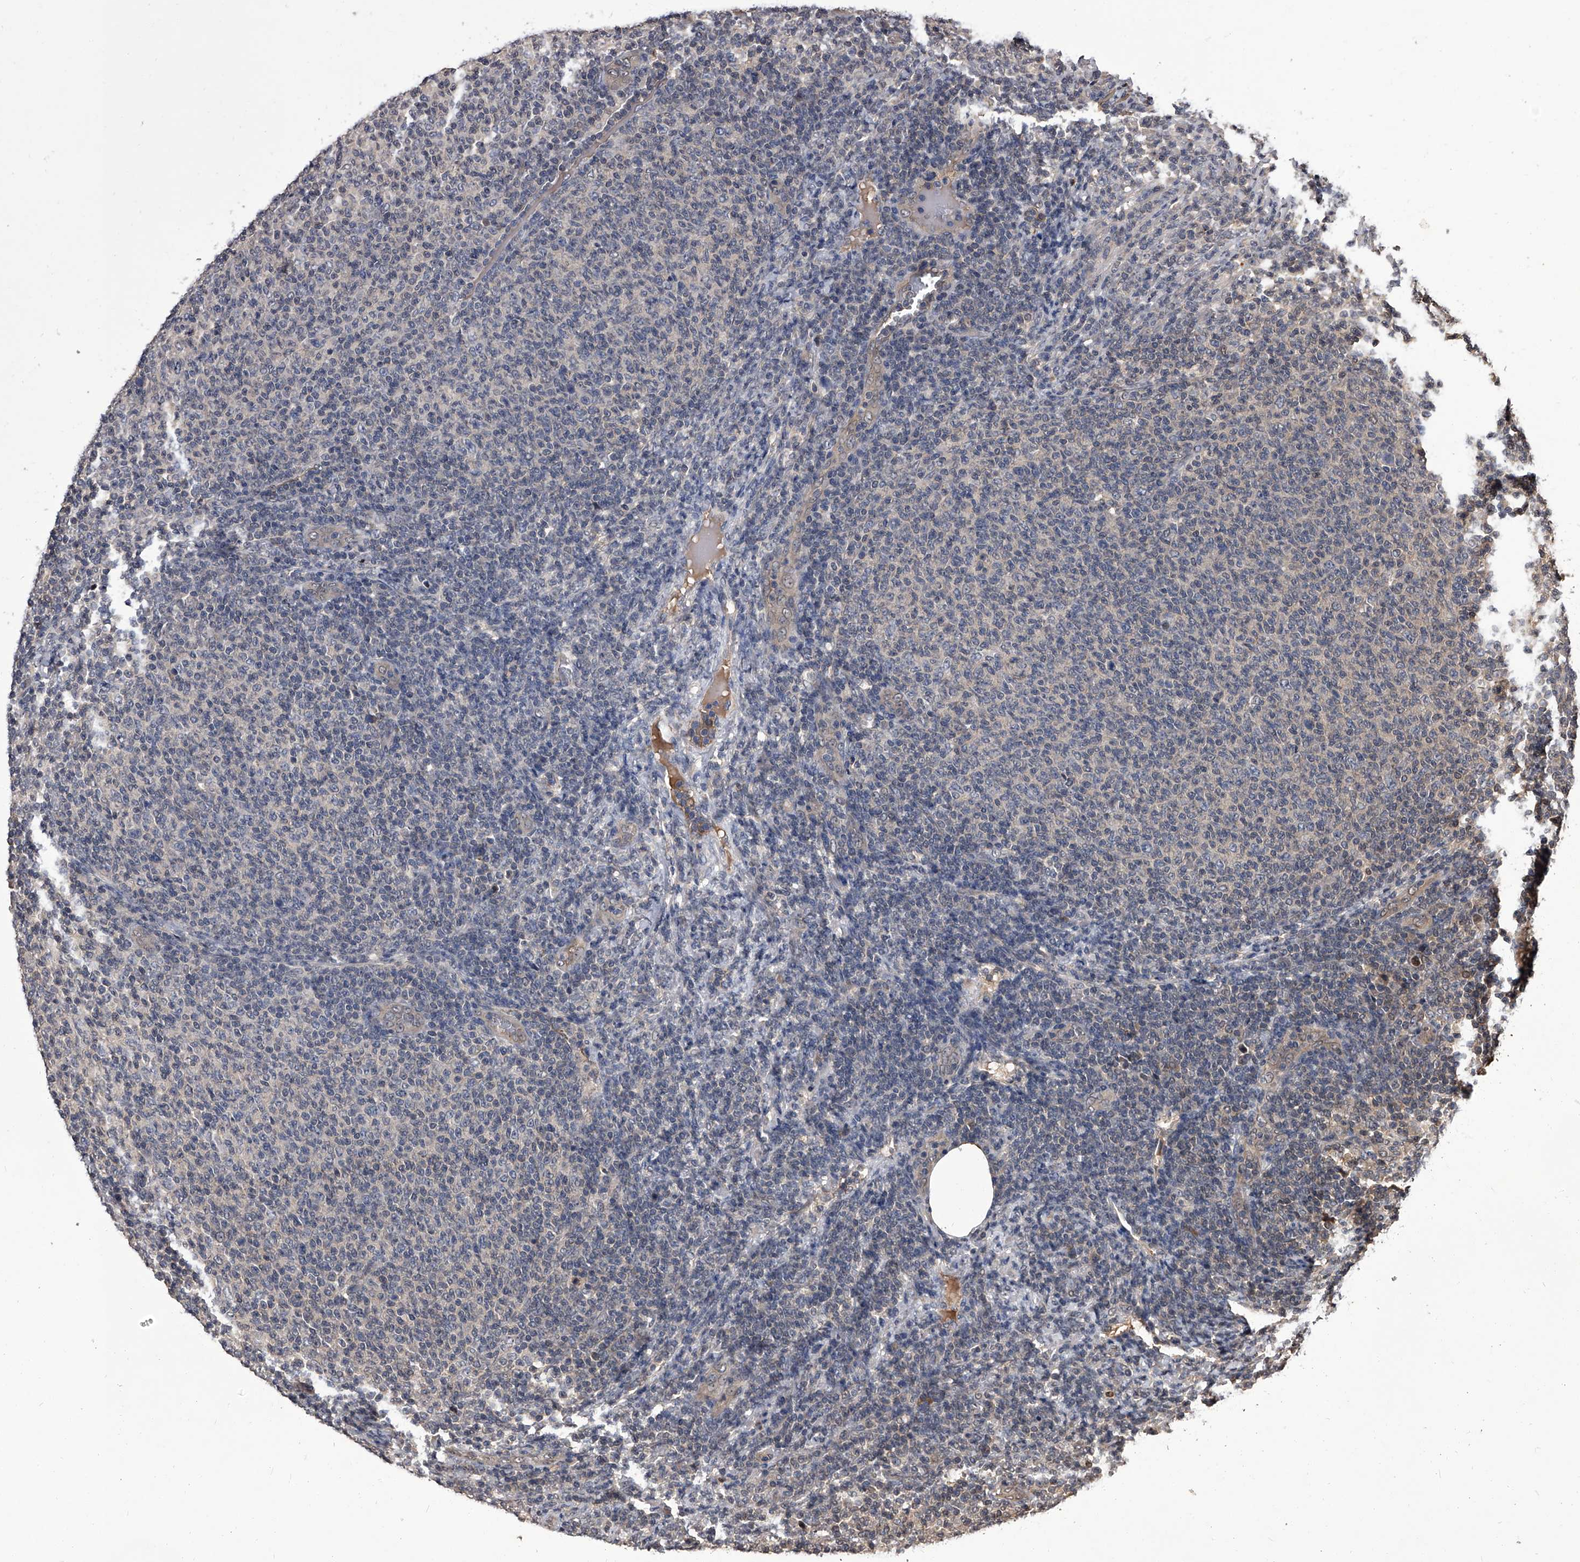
{"staining": {"intensity": "negative", "quantity": "none", "location": "none"}, "tissue": "lymphoma", "cell_type": "Tumor cells", "image_type": "cancer", "snomed": [{"axis": "morphology", "description": "Malignant lymphoma, non-Hodgkin's type, Low grade"}, {"axis": "topography", "description": "Lymph node"}], "caption": "Lymphoma was stained to show a protein in brown. There is no significant staining in tumor cells.", "gene": "SLC18B1", "patient": {"sex": "male", "age": 66}}